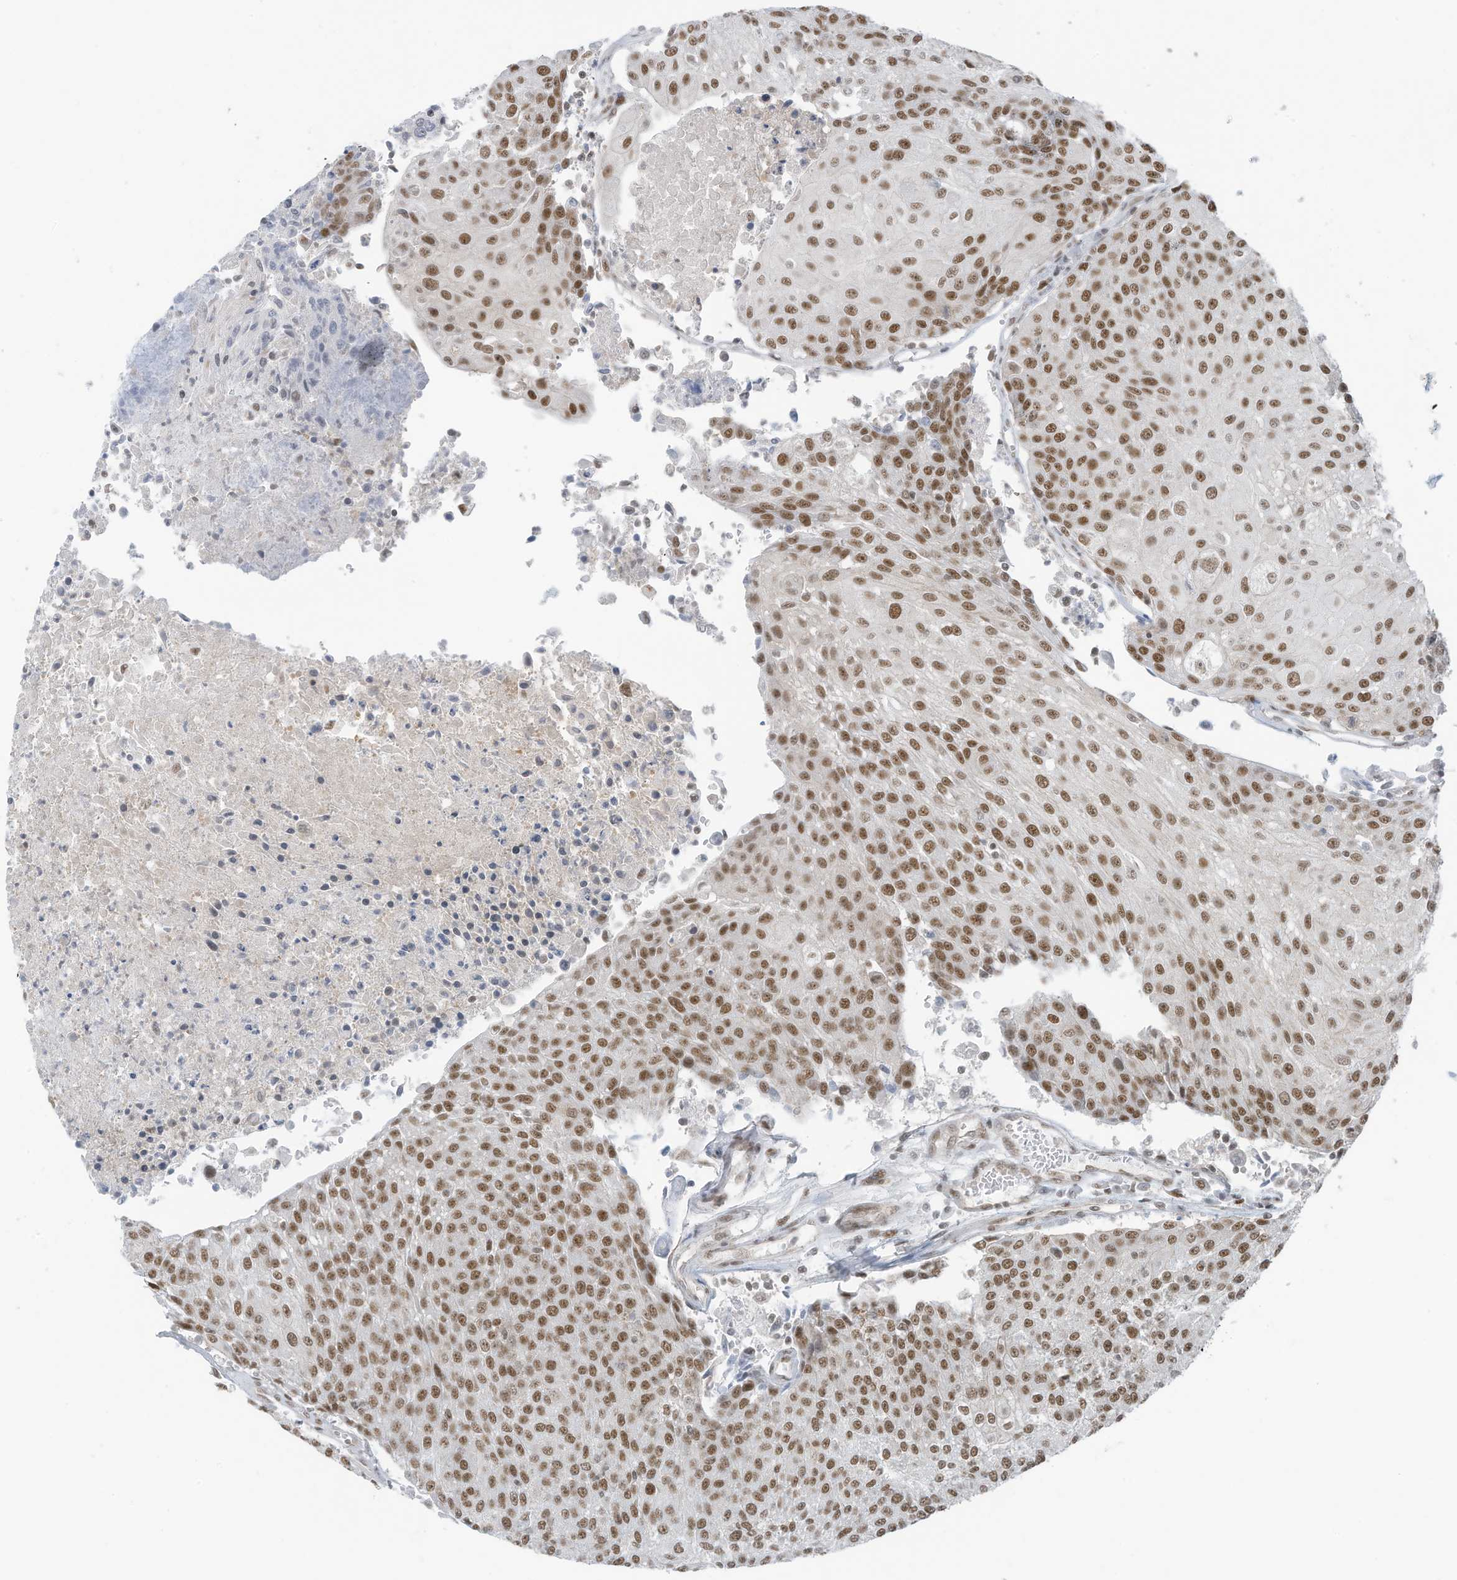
{"staining": {"intensity": "moderate", "quantity": ">75%", "location": "nuclear"}, "tissue": "urothelial cancer", "cell_type": "Tumor cells", "image_type": "cancer", "snomed": [{"axis": "morphology", "description": "Urothelial carcinoma, High grade"}, {"axis": "topography", "description": "Urinary bladder"}], "caption": "High-grade urothelial carcinoma tissue displays moderate nuclear expression in approximately >75% of tumor cells, visualized by immunohistochemistry. Using DAB (brown) and hematoxylin (blue) stains, captured at high magnification using brightfield microscopy.", "gene": "DBR1", "patient": {"sex": "female", "age": 85}}